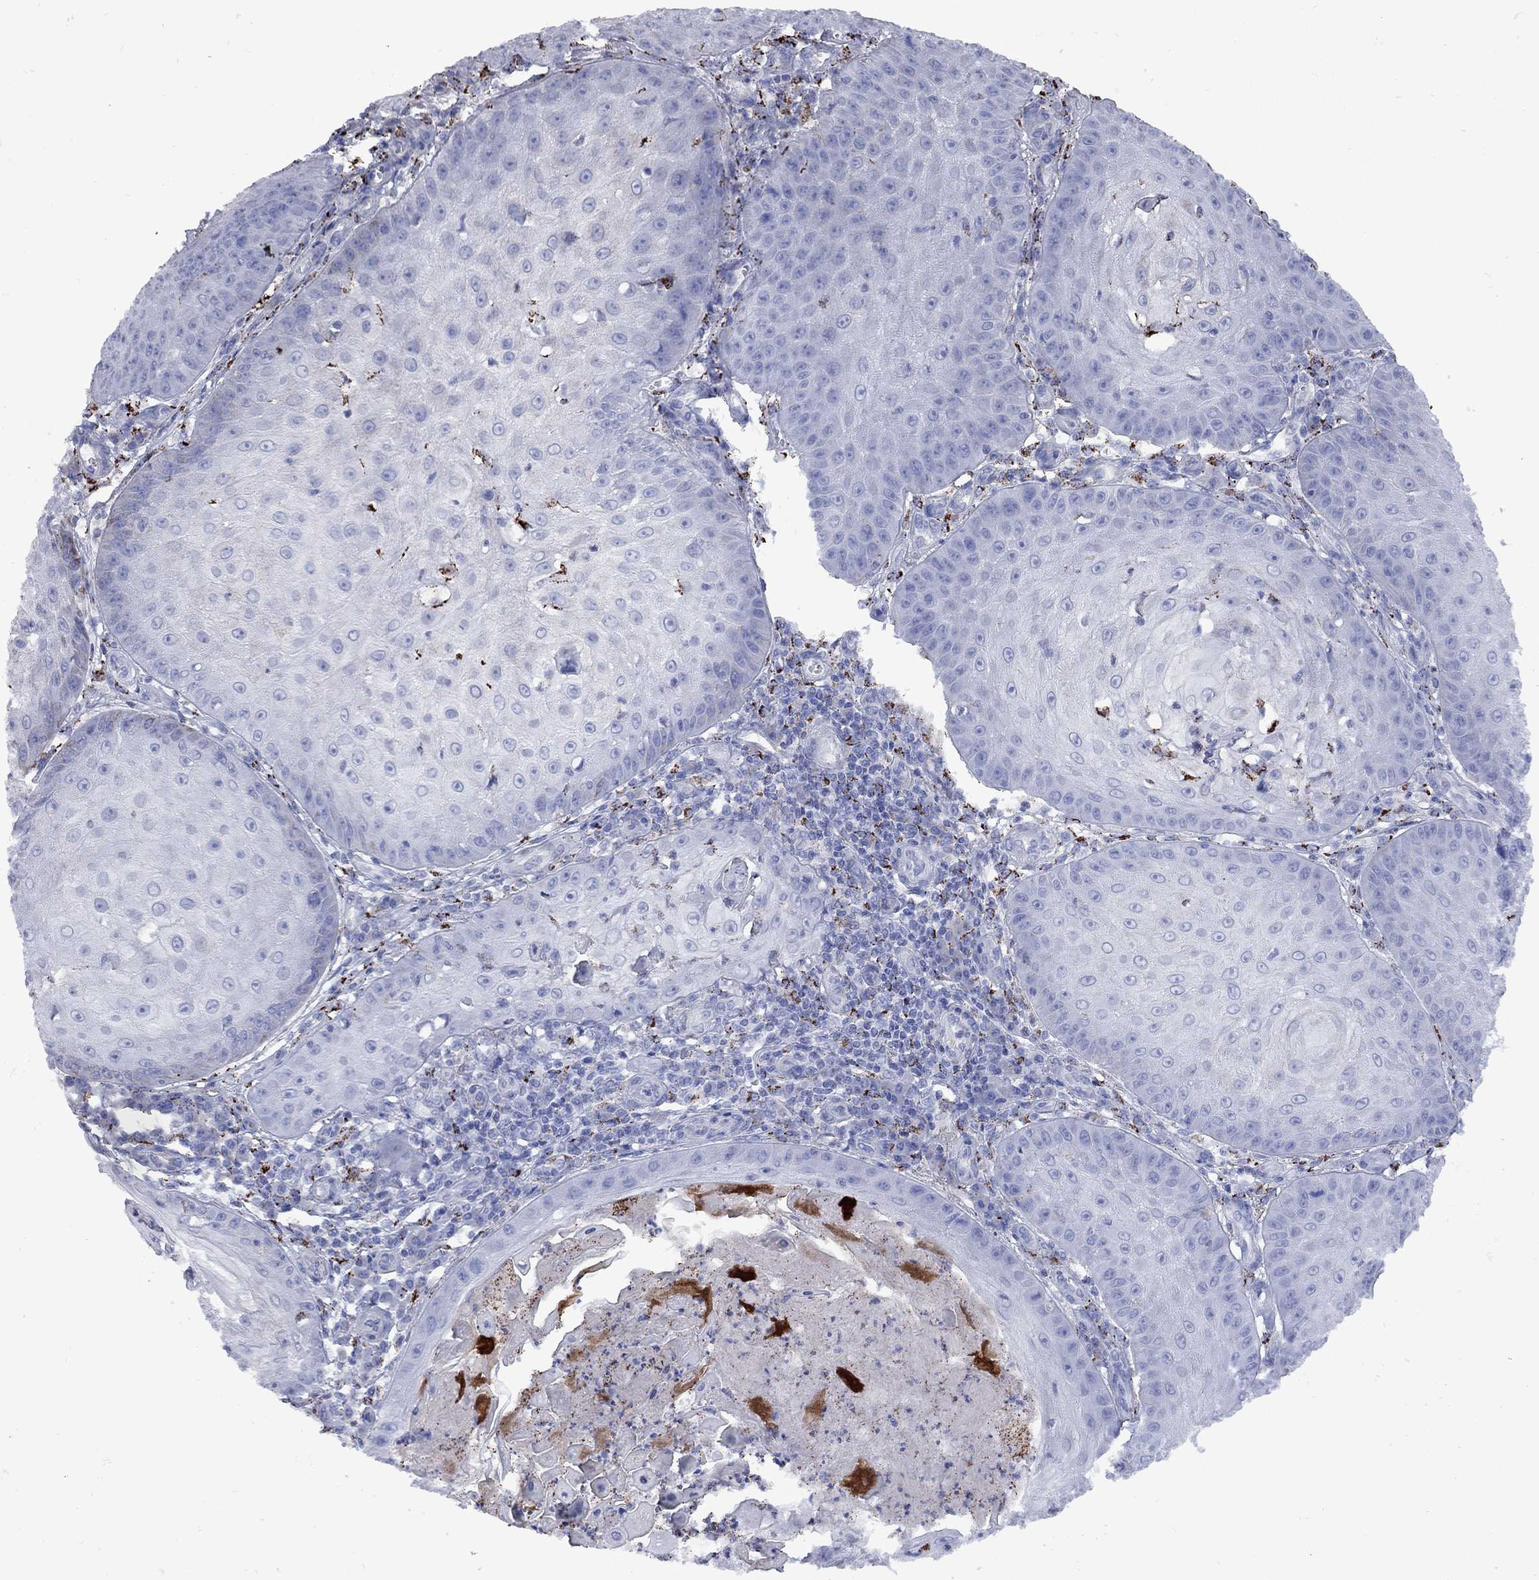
{"staining": {"intensity": "negative", "quantity": "none", "location": "none"}, "tissue": "skin cancer", "cell_type": "Tumor cells", "image_type": "cancer", "snomed": [{"axis": "morphology", "description": "Squamous cell carcinoma, NOS"}, {"axis": "topography", "description": "Skin"}], "caption": "Immunohistochemistry histopathology image of human skin cancer (squamous cell carcinoma) stained for a protein (brown), which reveals no positivity in tumor cells. Brightfield microscopy of immunohistochemistry (IHC) stained with DAB (3,3'-diaminobenzidine) (brown) and hematoxylin (blue), captured at high magnification.", "gene": "SESTD1", "patient": {"sex": "male", "age": 70}}